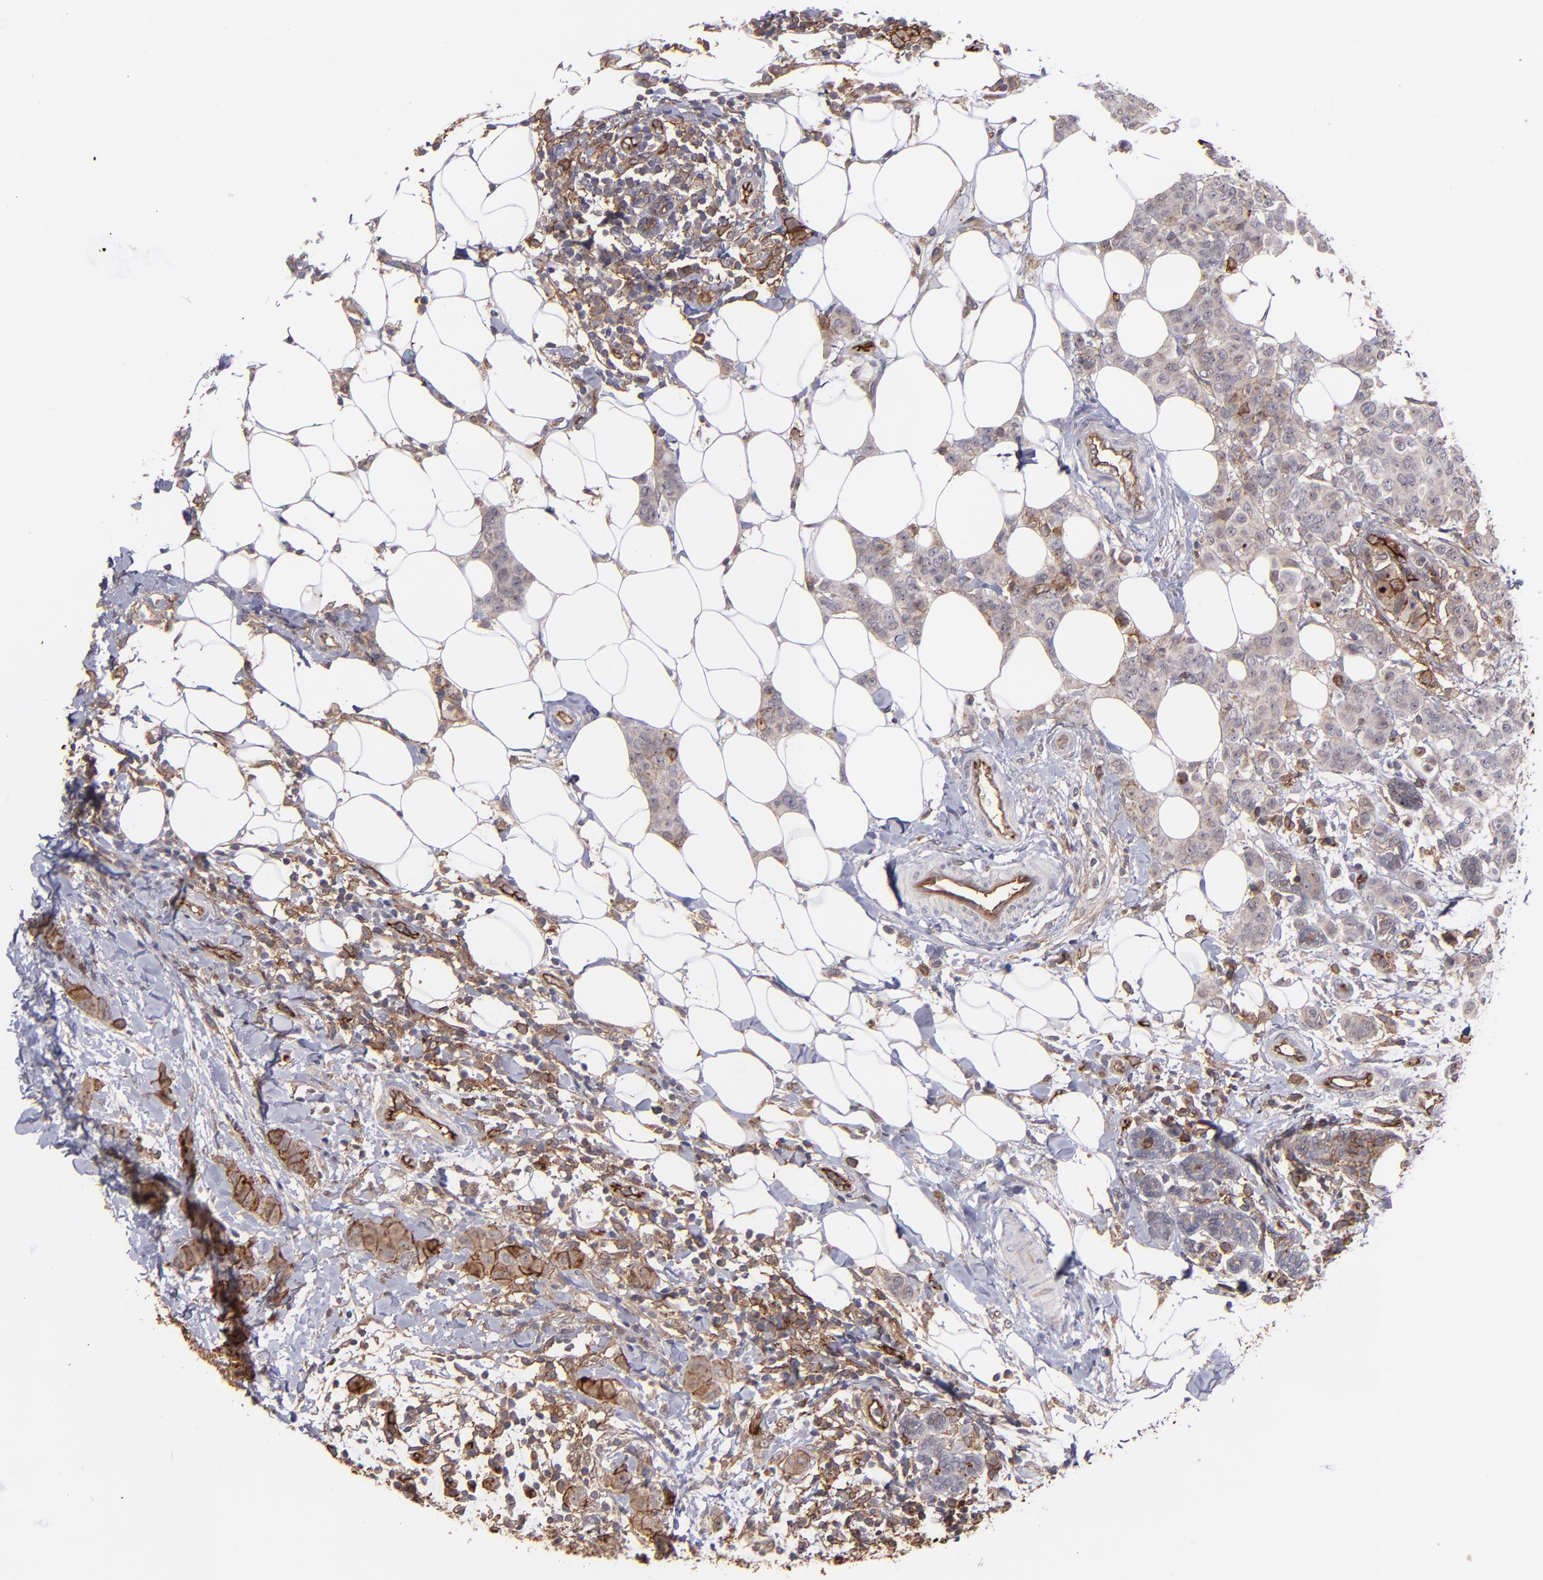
{"staining": {"intensity": "weak", "quantity": "25%-75%", "location": "cytoplasmic/membranous"}, "tissue": "breast cancer", "cell_type": "Tumor cells", "image_type": "cancer", "snomed": [{"axis": "morphology", "description": "Duct carcinoma"}, {"axis": "topography", "description": "Breast"}], "caption": "Tumor cells exhibit weak cytoplasmic/membranous positivity in about 25%-75% of cells in infiltrating ductal carcinoma (breast). The staining was performed using DAB (3,3'-diaminobenzidine), with brown indicating positive protein expression. Nuclei are stained blue with hematoxylin.", "gene": "ICAM1", "patient": {"sex": "female", "age": 40}}